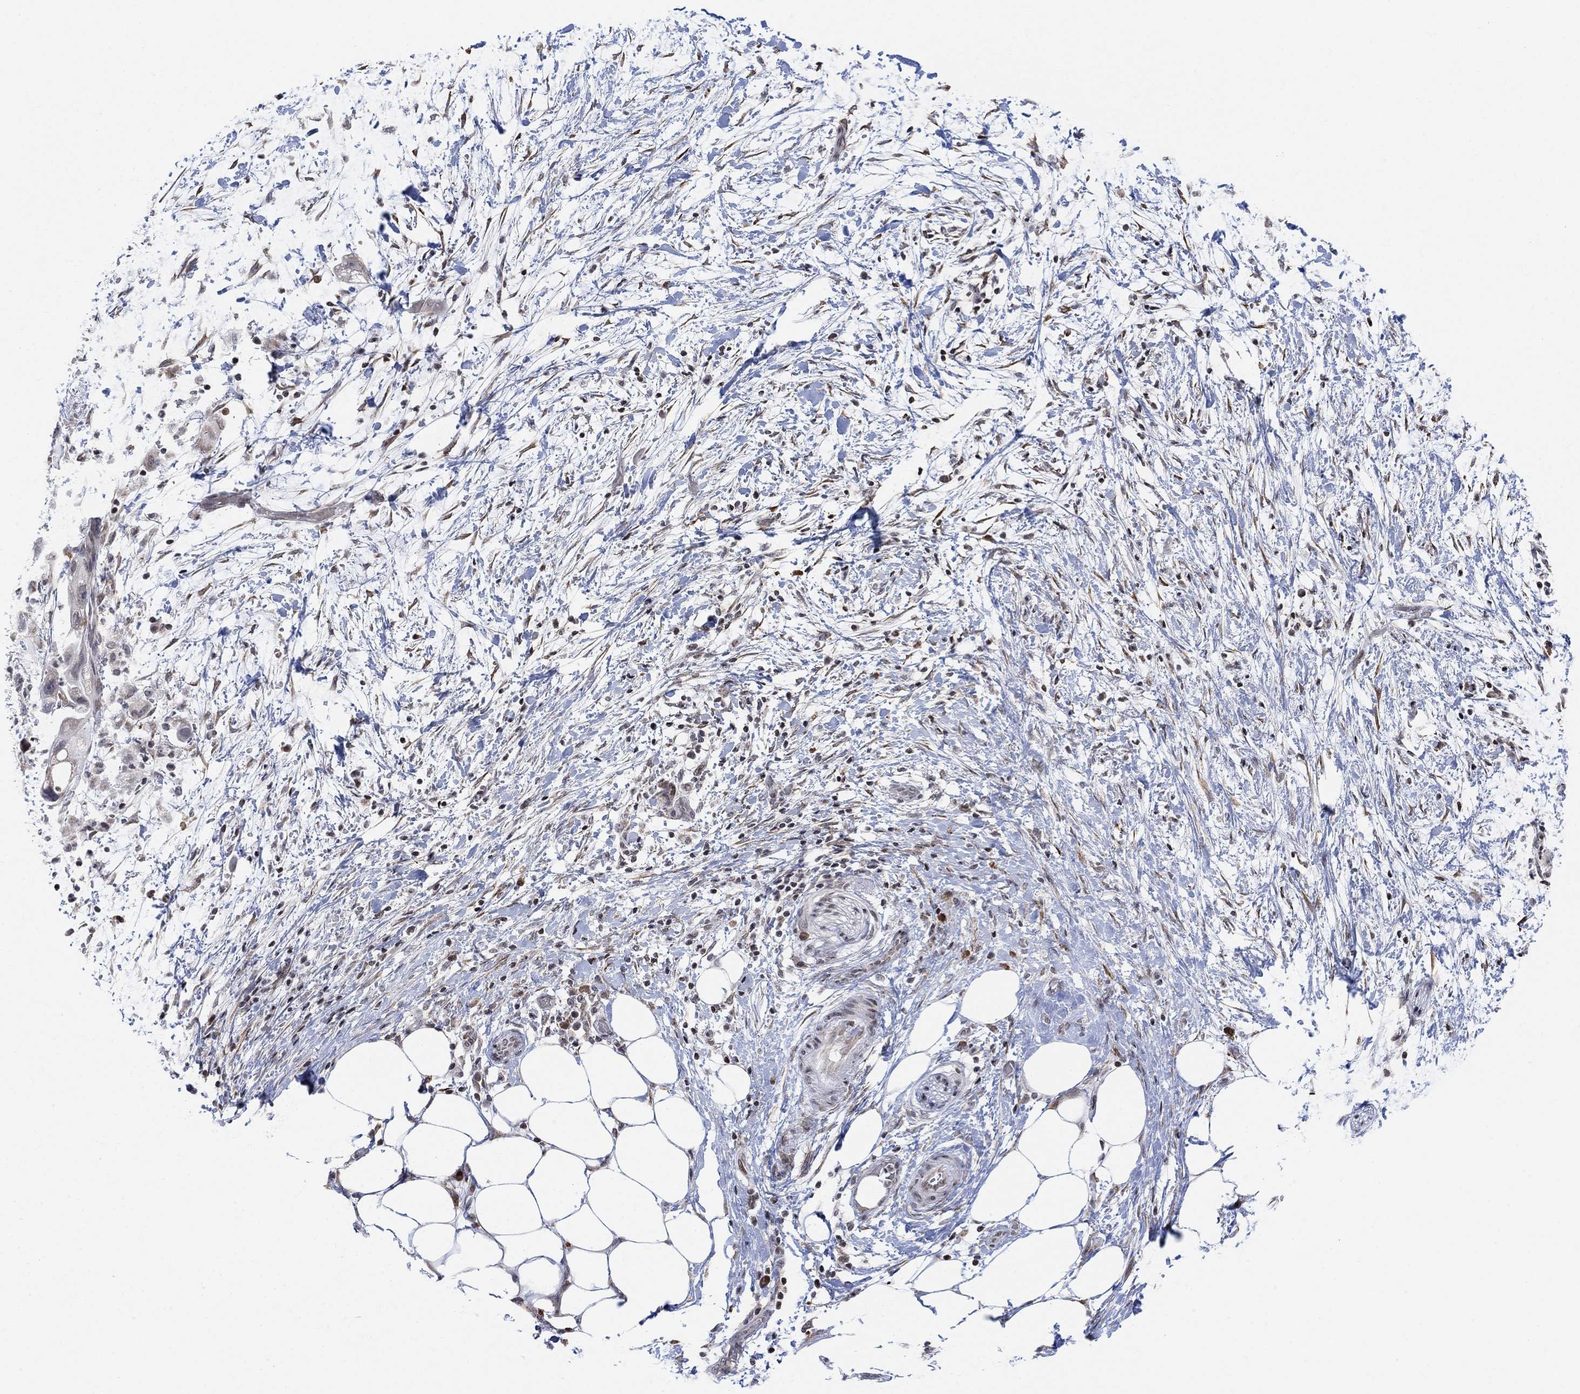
{"staining": {"intensity": "negative", "quantity": "none", "location": "none"}, "tissue": "pancreatic cancer", "cell_type": "Tumor cells", "image_type": "cancer", "snomed": [{"axis": "morphology", "description": "Adenocarcinoma, NOS"}, {"axis": "topography", "description": "Pancreas"}], "caption": "Adenocarcinoma (pancreatic) stained for a protein using immunohistochemistry (IHC) shows no staining tumor cells.", "gene": "ABHD14A", "patient": {"sex": "female", "age": 72}}